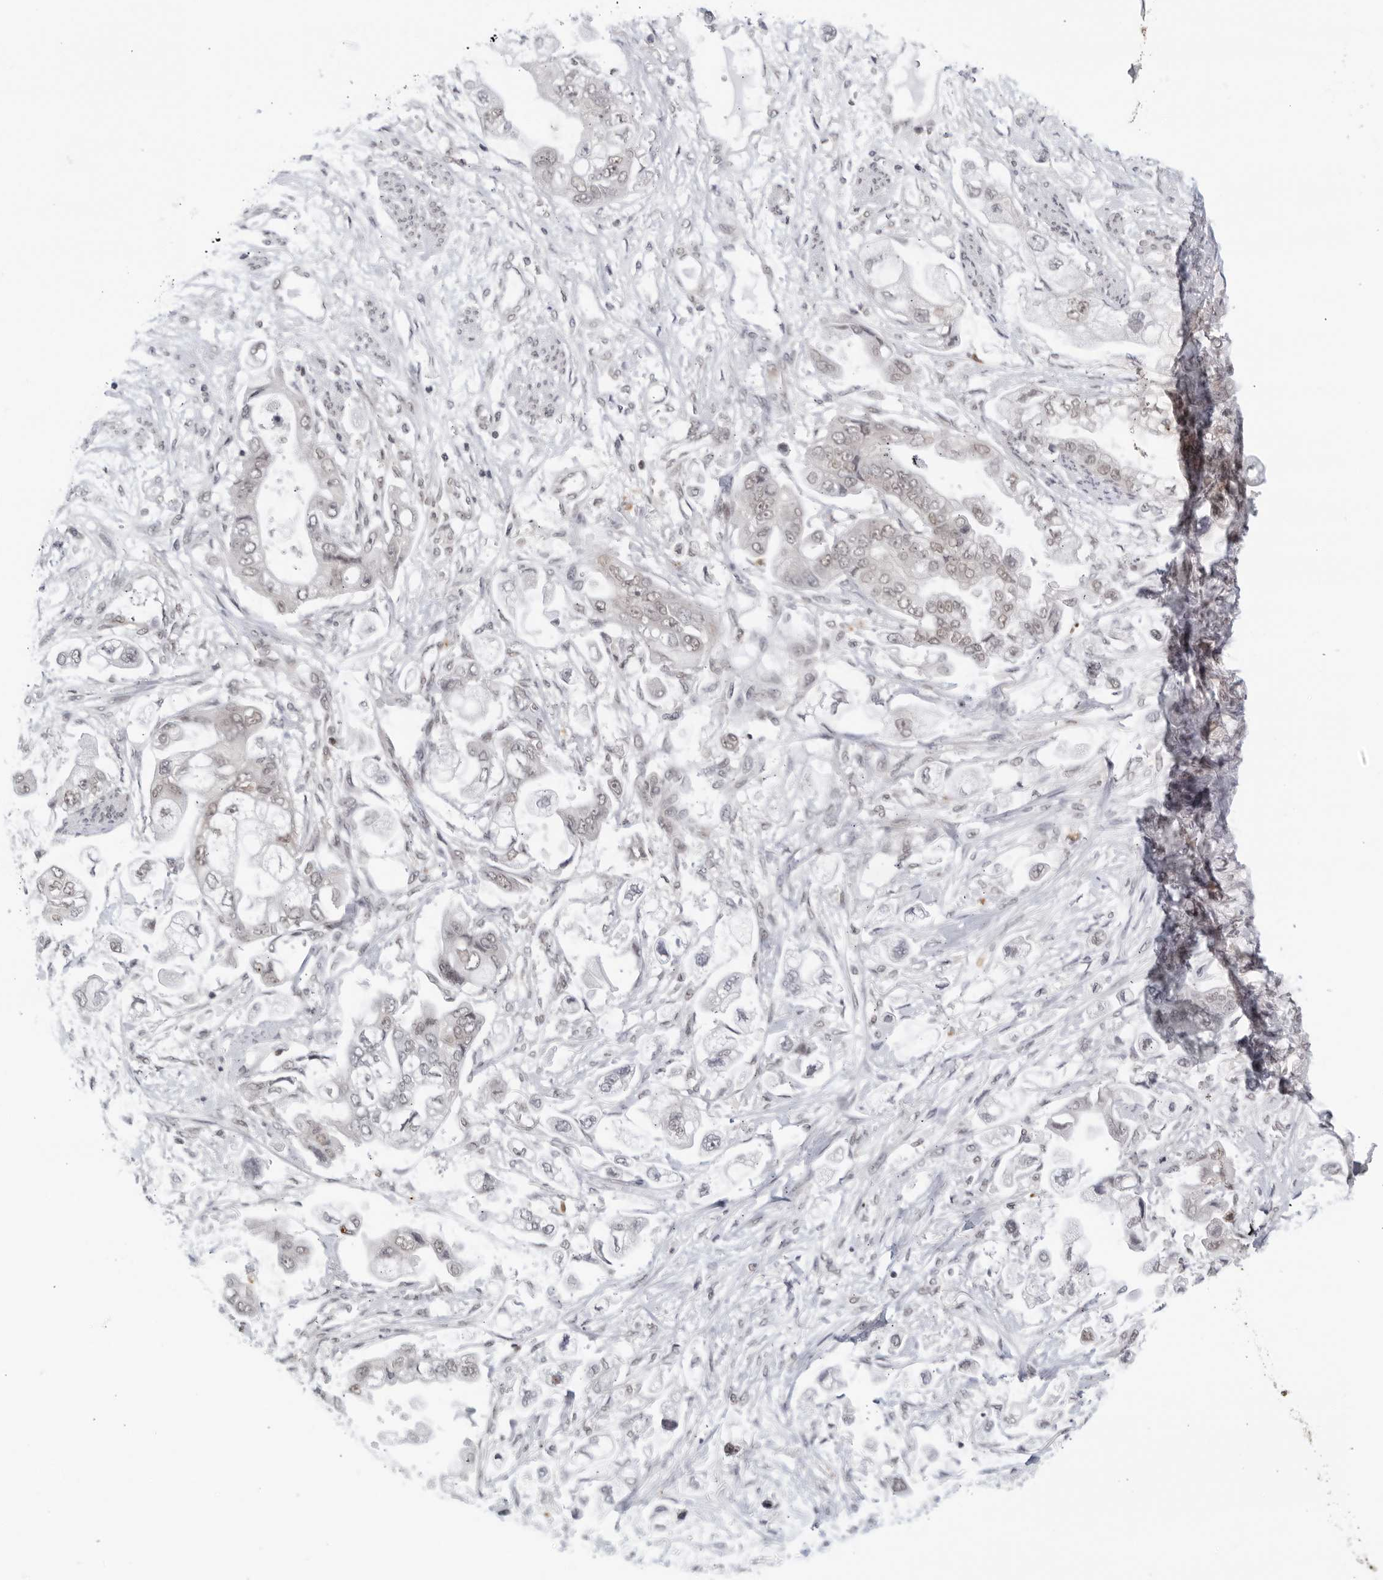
{"staining": {"intensity": "weak", "quantity": "<25%", "location": "nuclear"}, "tissue": "stomach cancer", "cell_type": "Tumor cells", "image_type": "cancer", "snomed": [{"axis": "morphology", "description": "Adenocarcinoma, NOS"}, {"axis": "topography", "description": "Stomach"}], "caption": "Photomicrograph shows no protein expression in tumor cells of adenocarcinoma (stomach) tissue.", "gene": "CC2D1B", "patient": {"sex": "male", "age": 62}}